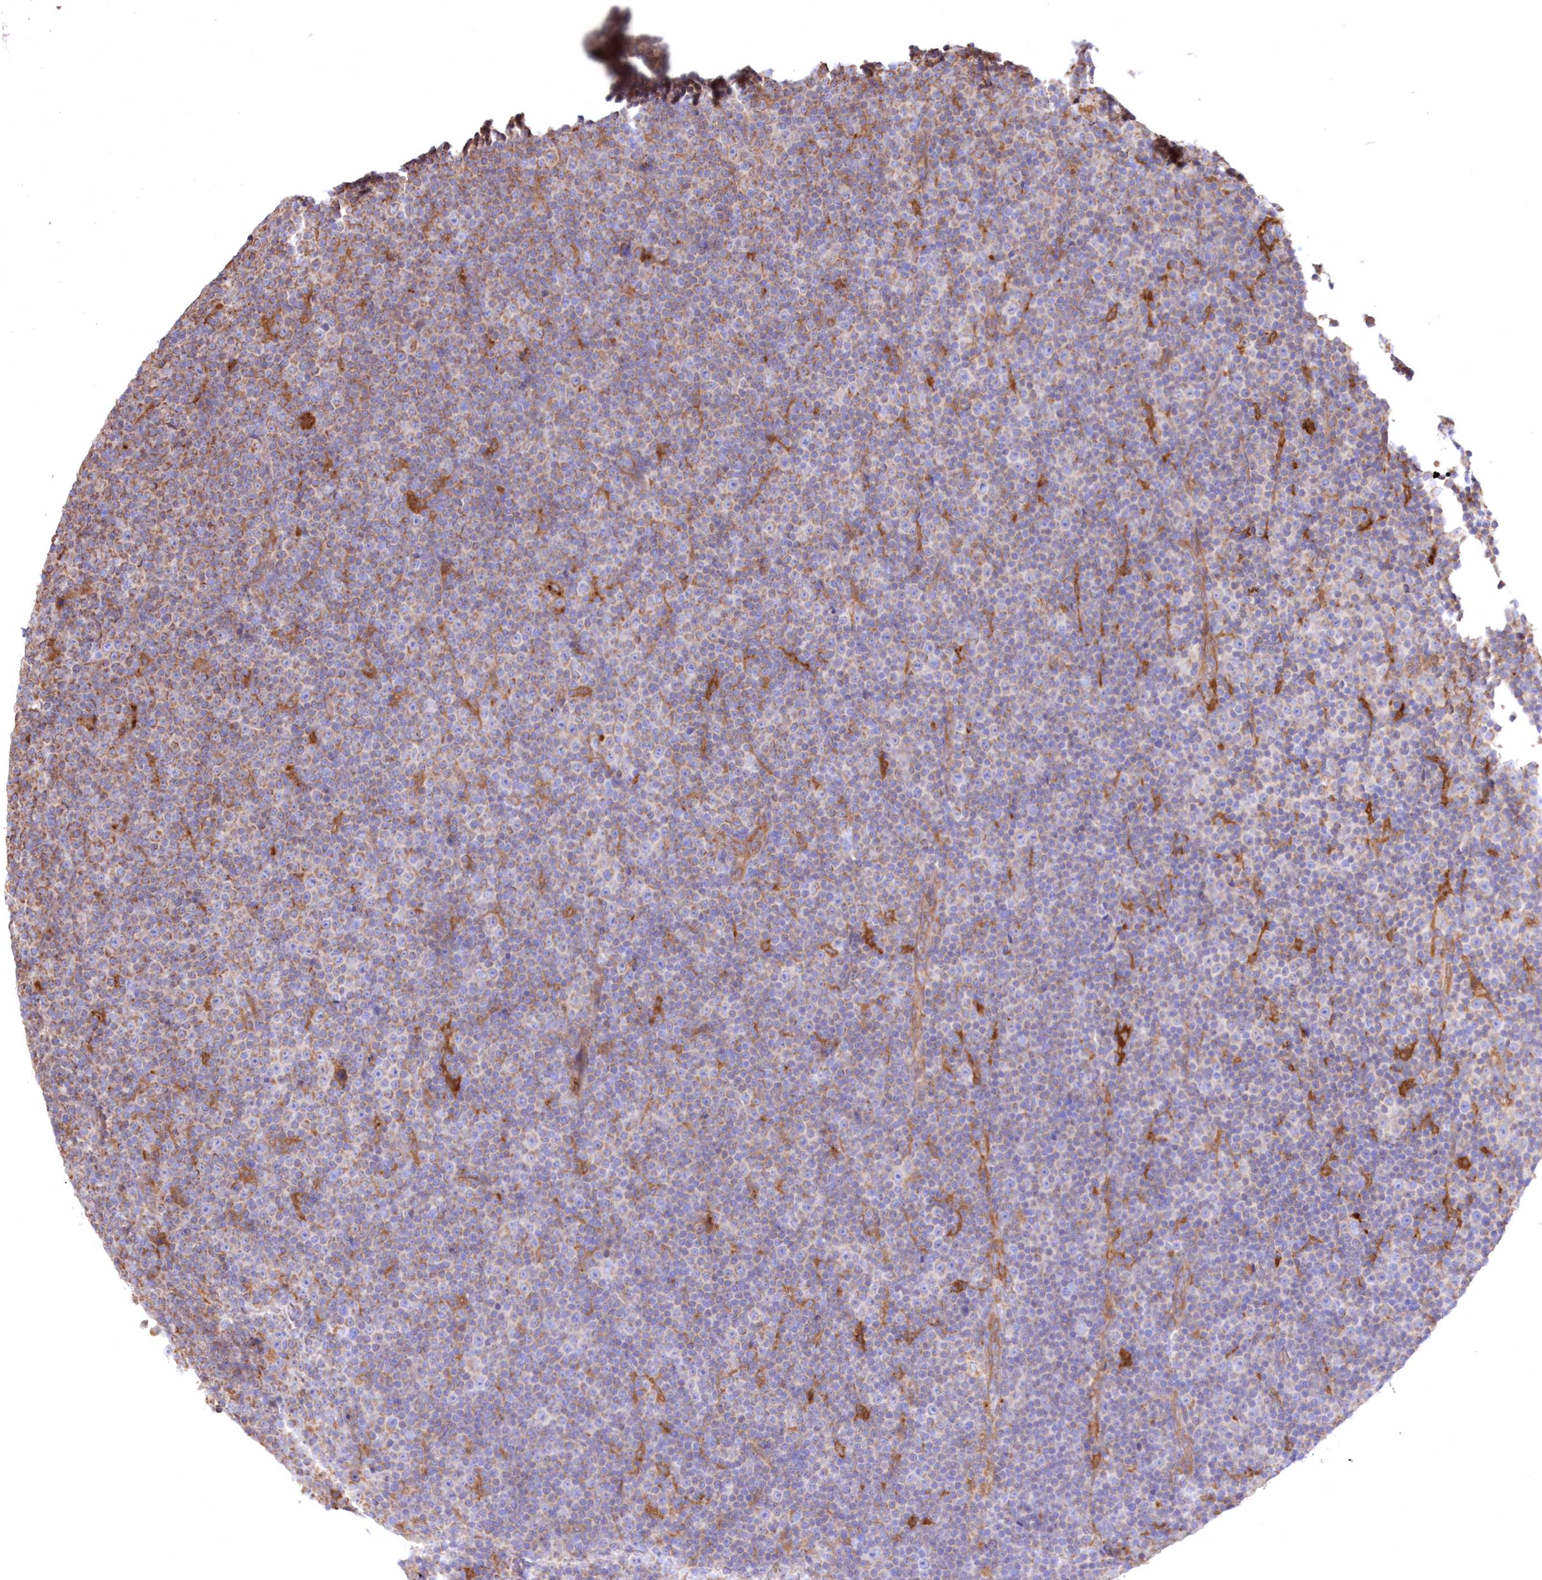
{"staining": {"intensity": "negative", "quantity": "none", "location": "none"}, "tissue": "lymphoma", "cell_type": "Tumor cells", "image_type": "cancer", "snomed": [{"axis": "morphology", "description": "Malignant lymphoma, non-Hodgkin's type, Low grade"}, {"axis": "topography", "description": "Lymph node"}], "caption": "Tumor cells show no significant protein expression in malignant lymphoma, non-Hodgkin's type (low-grade). Nuclei are stained in blue.", "gene": "FCHO2", "patient": {"sex": "female", "age": 67}}